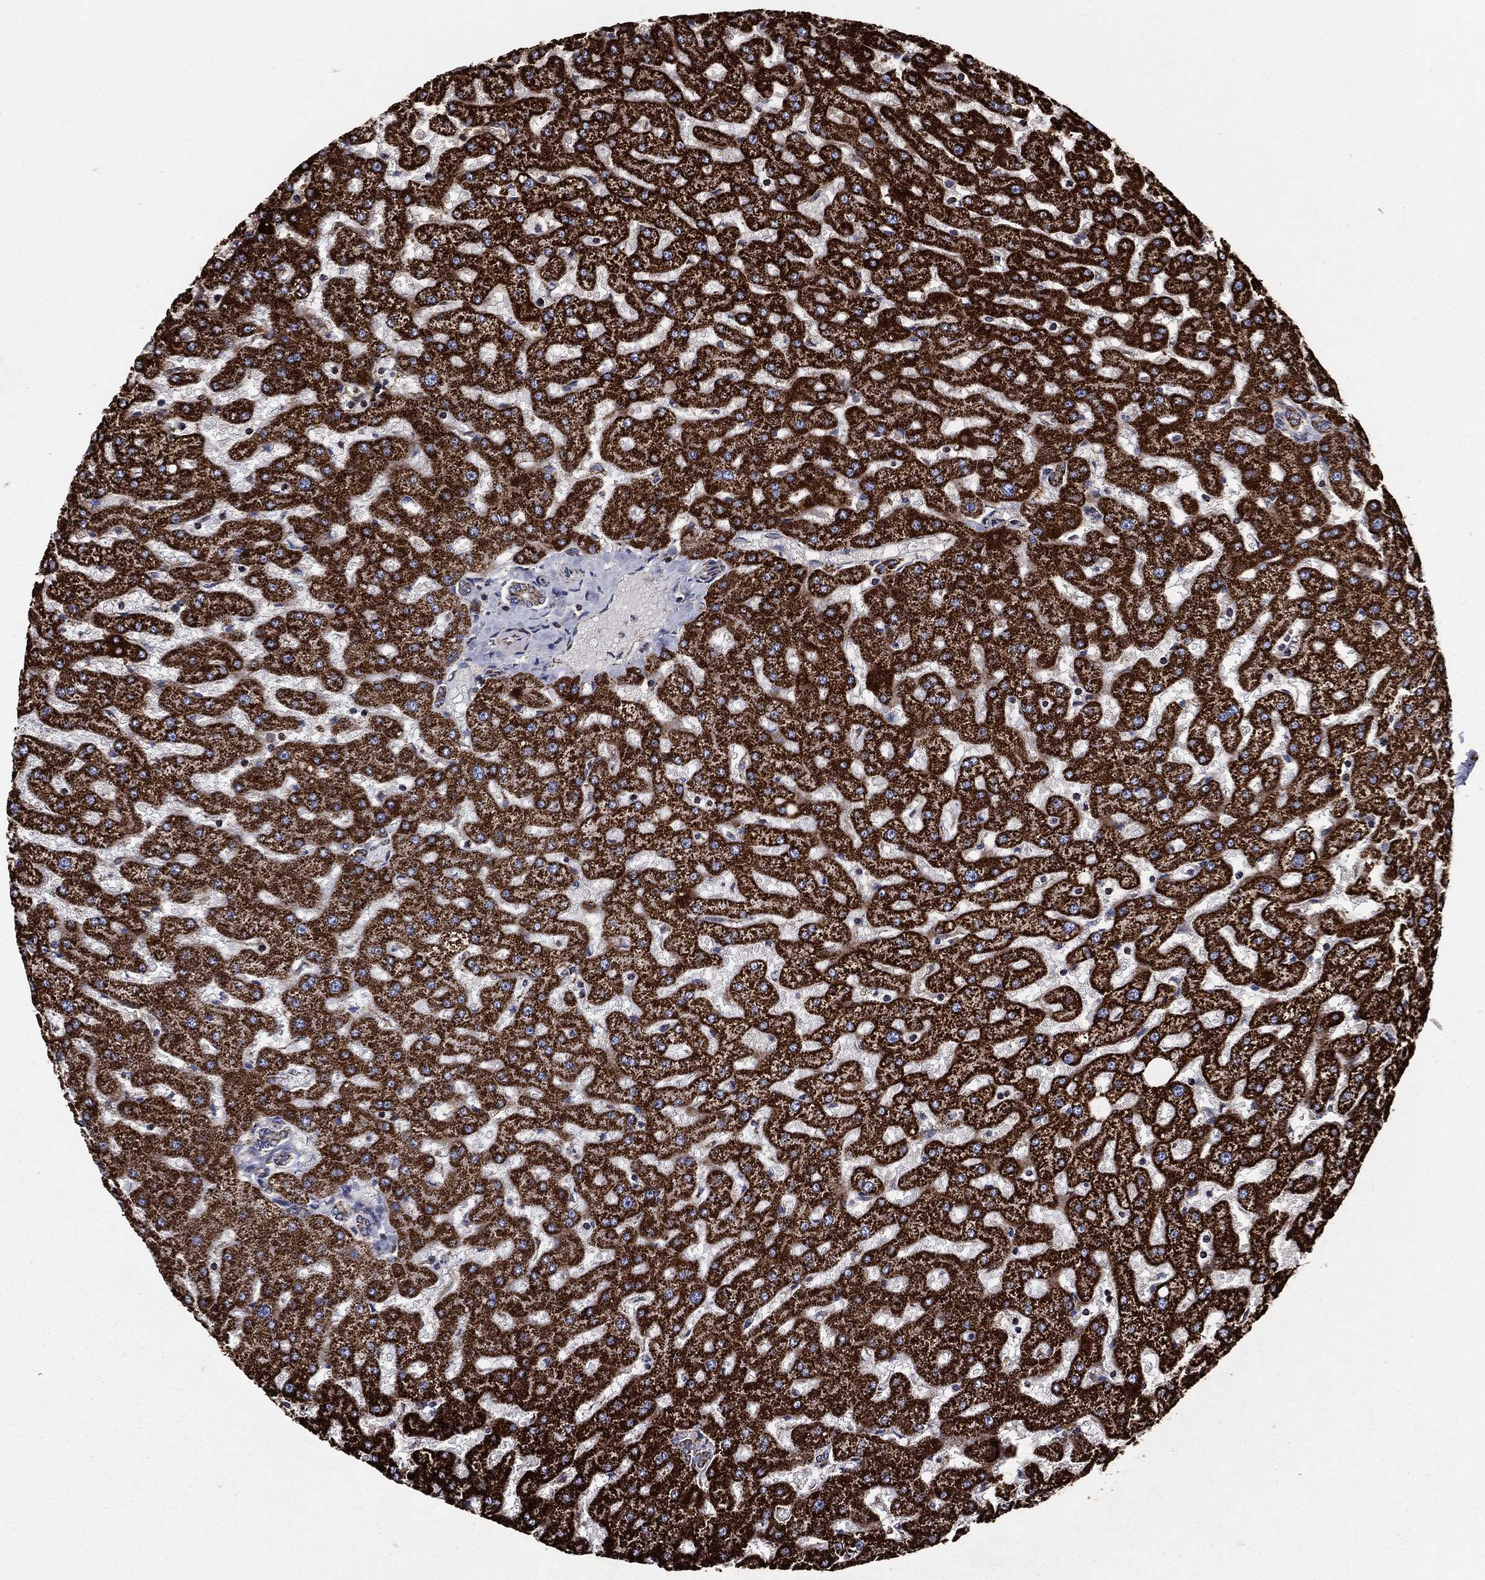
{"staining": {"intensity": "moderate", "quantity": ">75%", "location": "cytoplasmic/membranous"}, "tissue": "liver", "cell_type": "Cholangiocytes", "image_type": "normal", "snomed": [{"axis": "morphology", "description": "Normal tissue, NOS"}, {"axis": "topography", "description": "Liver"}], "caption": "Cholangiocytes demonstrate medium levels of moderate cytoplasmic/membranous staining in approximately >75% of cells in unremarkable human liver. (DAB IHC with brightfield microscopy, high magnification).", "gene": "GOT2", "patient": {"sex": "female", "age": 50}}